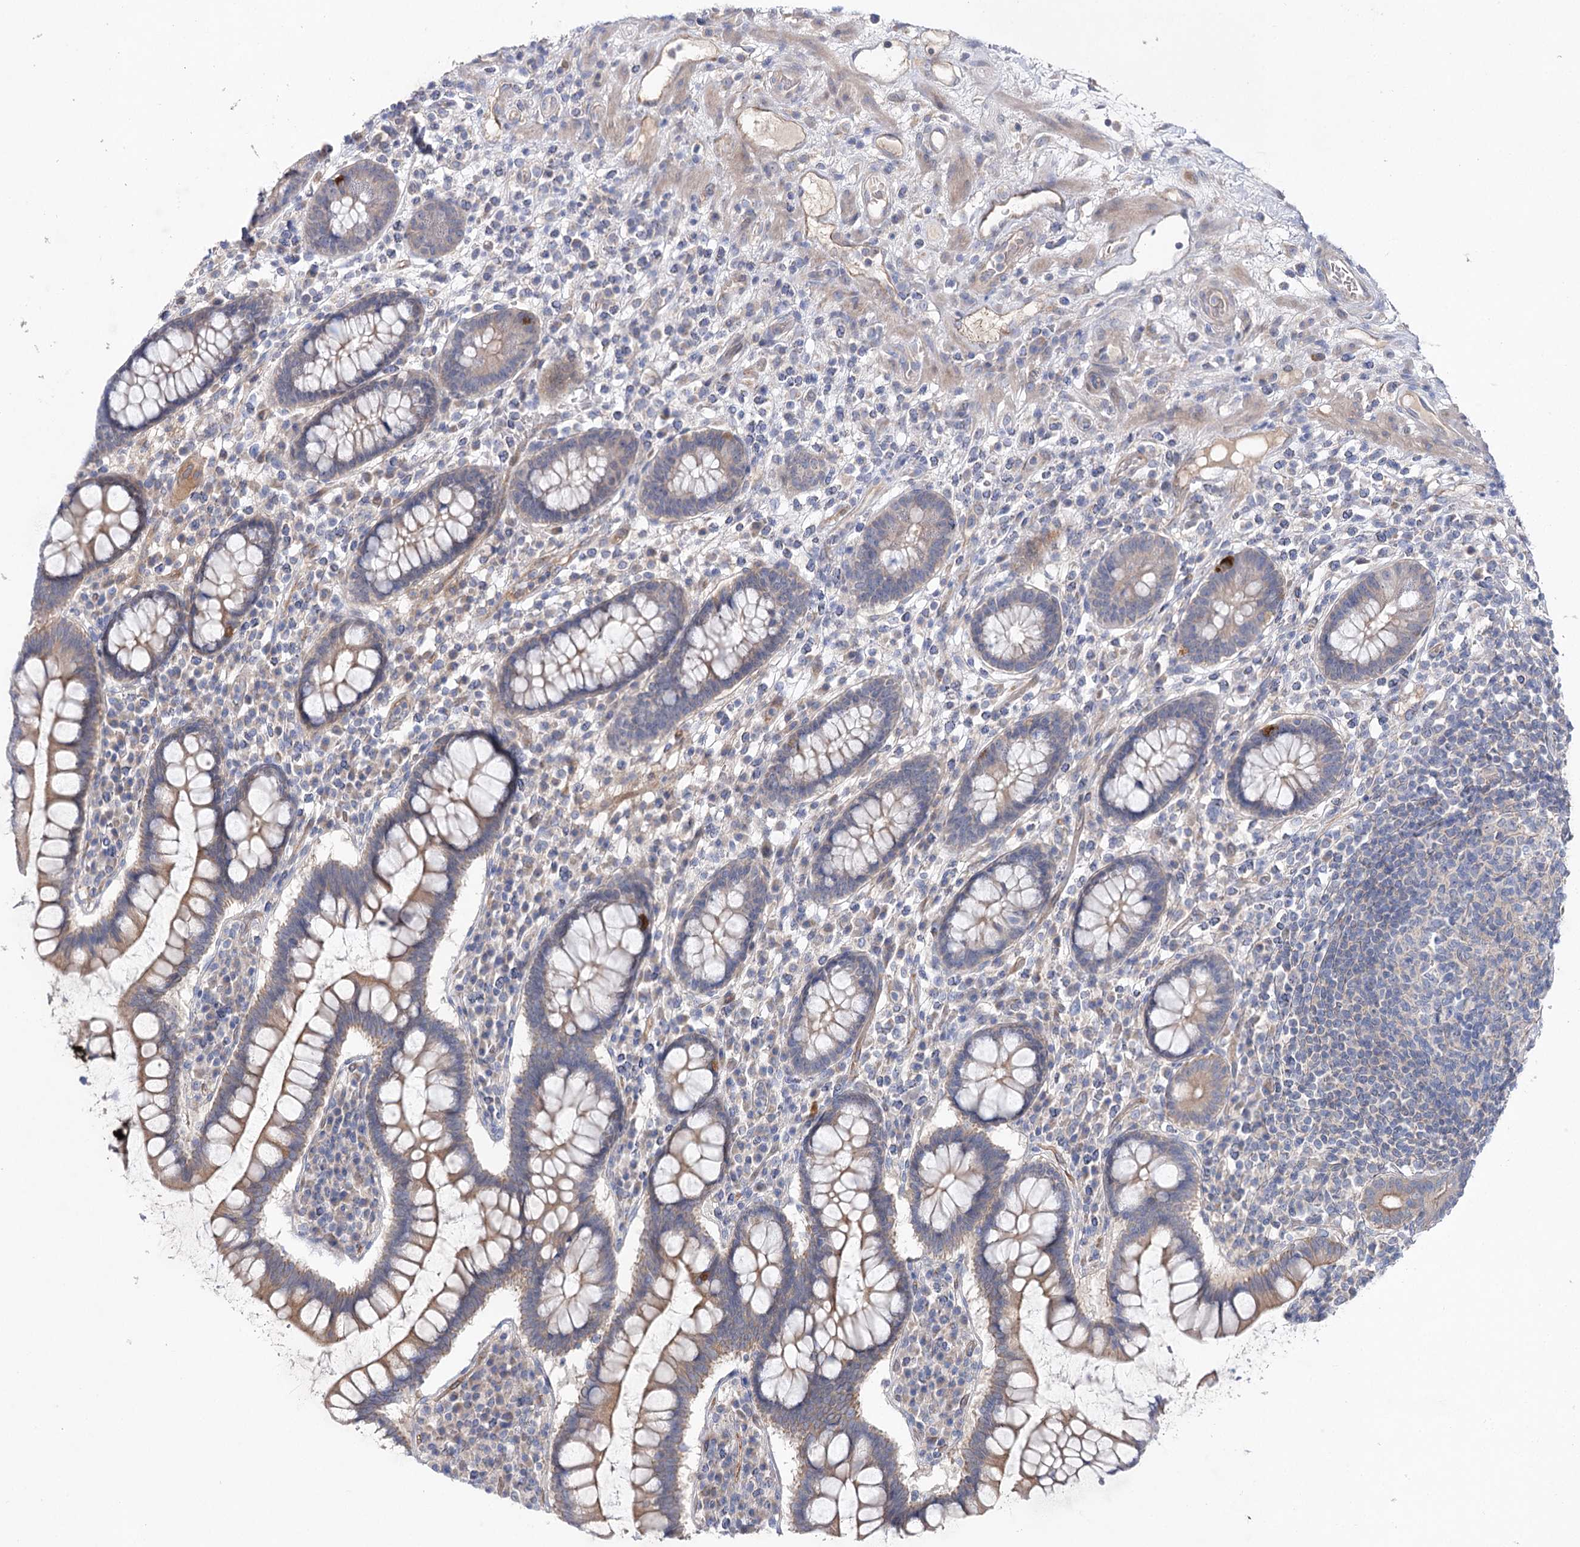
{"staining": {"intensity": "weak", "quantity": ">75%", "location": "cytoplasmic/membranous"}, "tissue": "colon", "cell_type": "Endothelial cells", "image_type": "normal", "snomed": [{"axis": "morphology", "description": "Normal tissue, NOS"}, {"axis": "topography", "description": "Colon"}], "caption": "Weak cytoplasmic/membranous expression is seen in about >75% of endothelial cells in unremarkable colon. (DAB (3,3'-diaminobenzidine) IHC with brightfield microscopy, high magnification).", "gene": "LRRC14B", "patient": {"sex": "female", "age": 79}}